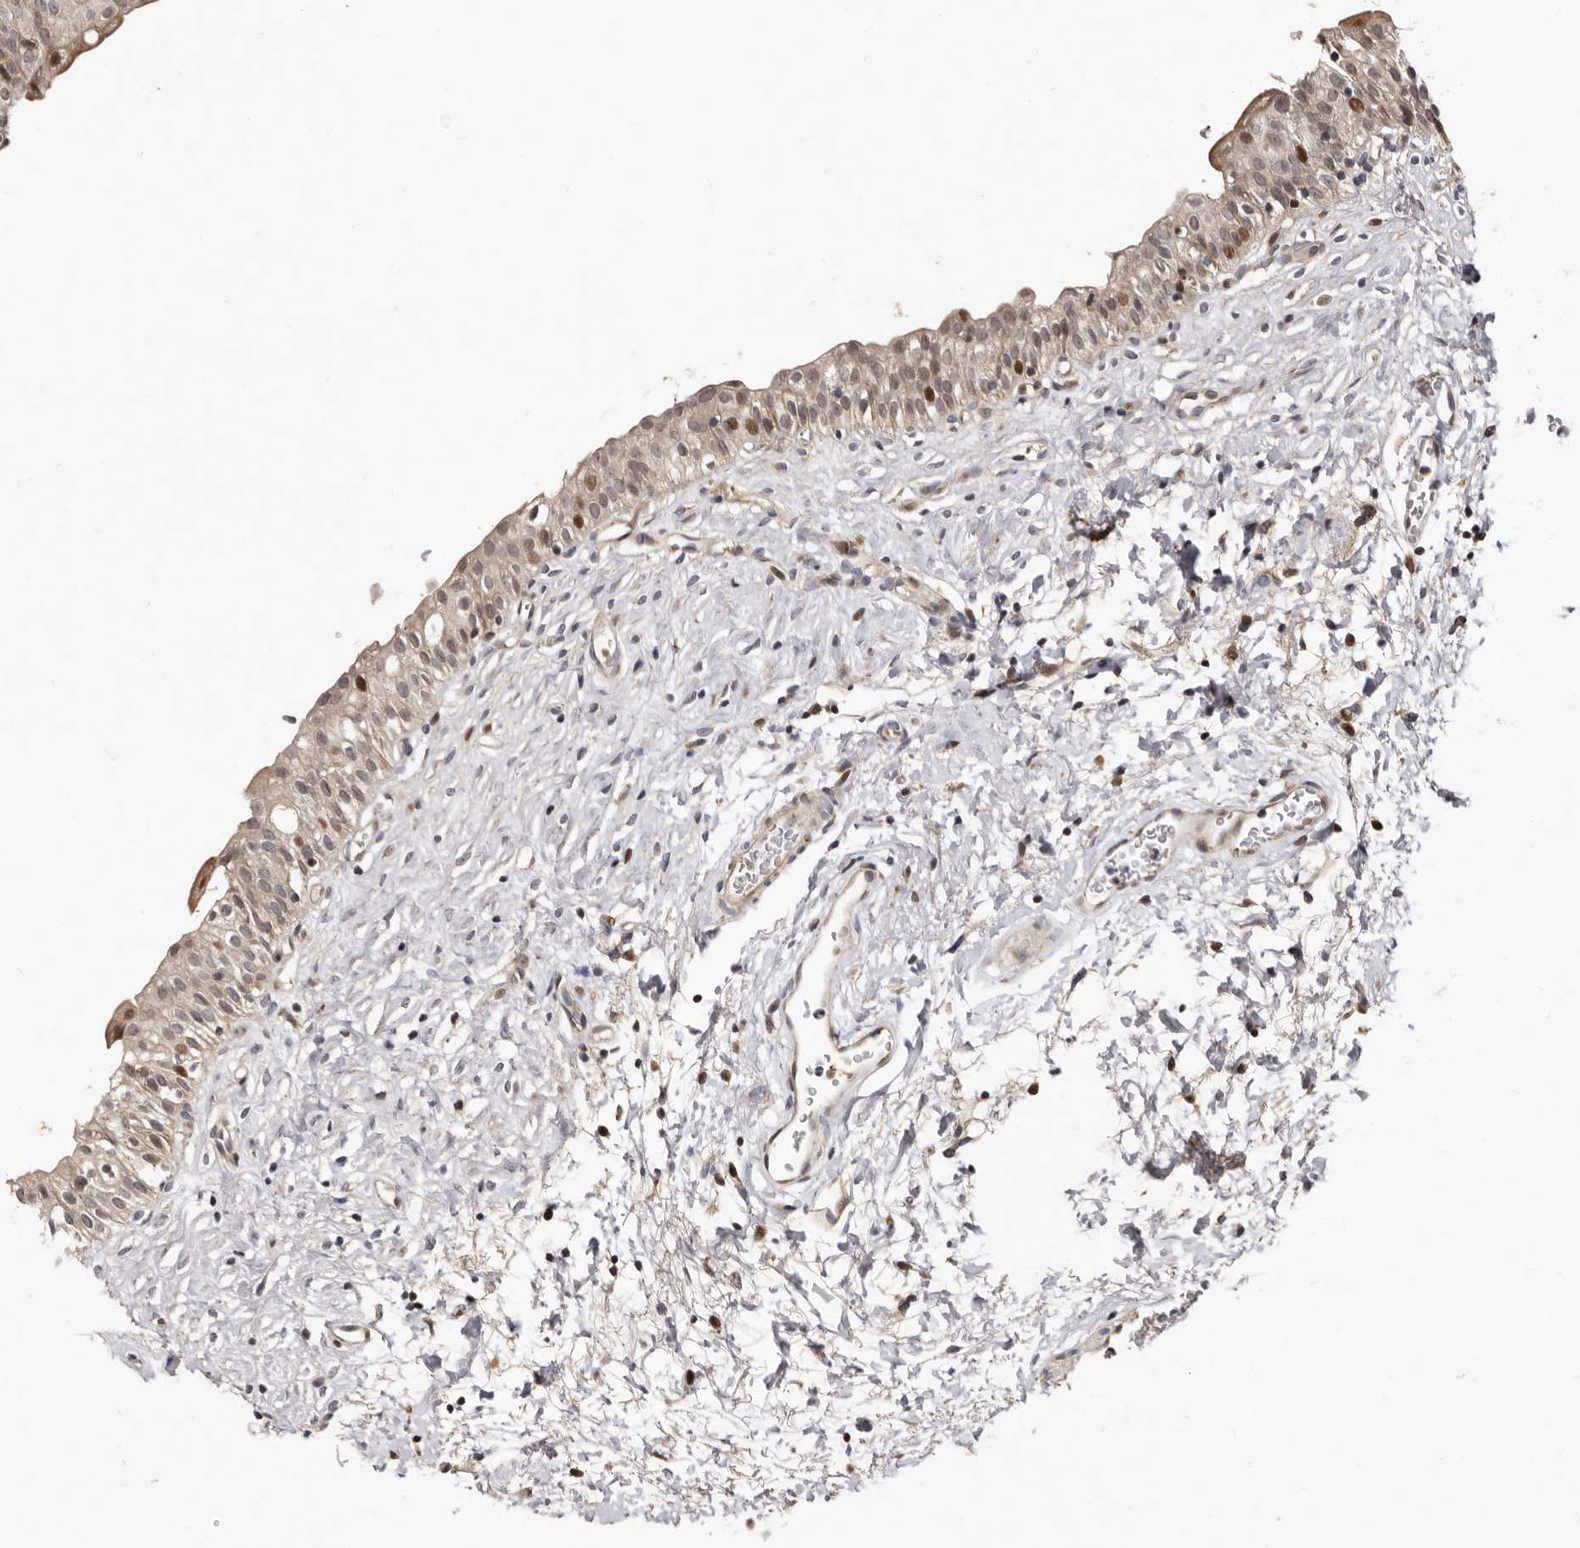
{"staining": {"intensity": "moderate", "quantity": "25%-75%", "location": "cytoplasmic/membranous,nuclear"}, "tissue": "urinary bladder", "cell_type": "Urothelial cells", "image_type": "normal", "snomed": [{"axis": "morphology", "description": "Normal tissue, NOS"}, {"axis": "topography", "description": "Urinary bladder"}], "caption": "Immunohistochemistry (IHC) image of benign urinary bladder: urinary bladder stained using immunohistochemistry (IHC) reveals medium levels of moderate protein expression localized specifically in the cytoplasmic/membranous,nuclear of urothelial cells, appearing as a cytoplasmic/membranous,nuclear brown color.", "gene": "WEE2", "patient": {"sex": "male", "age": 51}}